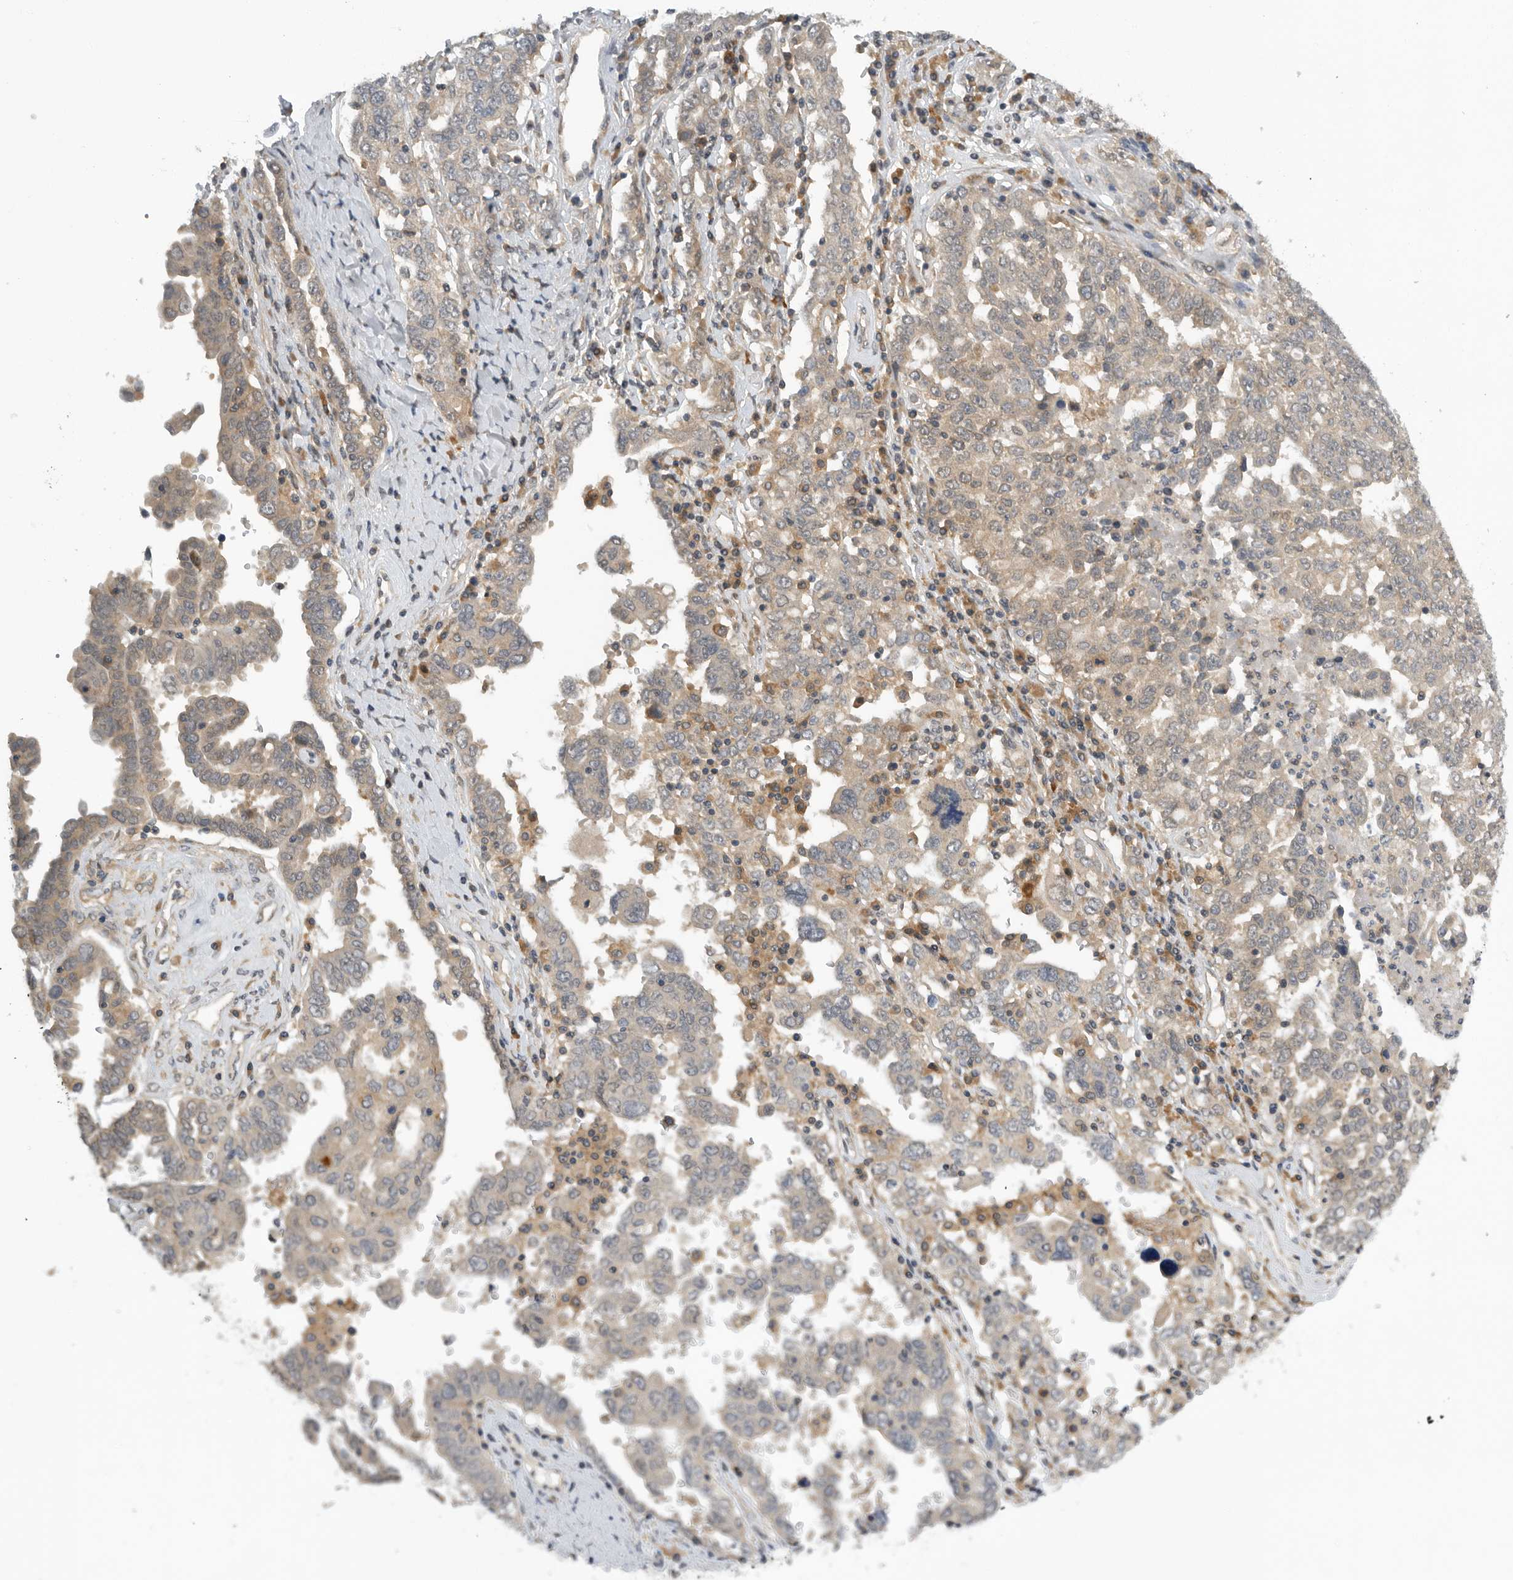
{"staining": {"intensity": "weak", "quantity": ">75%", "location": "cytoplasmic/membranous"}, "tissue": "ovarian cancer", "cell_type": "Tumor cells", "image_type": "cancer", "snomed": [{"axis": "morphology", "description": "Carcinoma, endometroid"}, {"axis": "topography", "description": "Ovary"}], "caption": "An image of ovarian endometroid carcinoma stained for a protein displays weak cytoplasmic/membranous brown staining in tumor cells.", "gene": "AASDHPPT", "patient": {"sex": "female", "age": 62}}